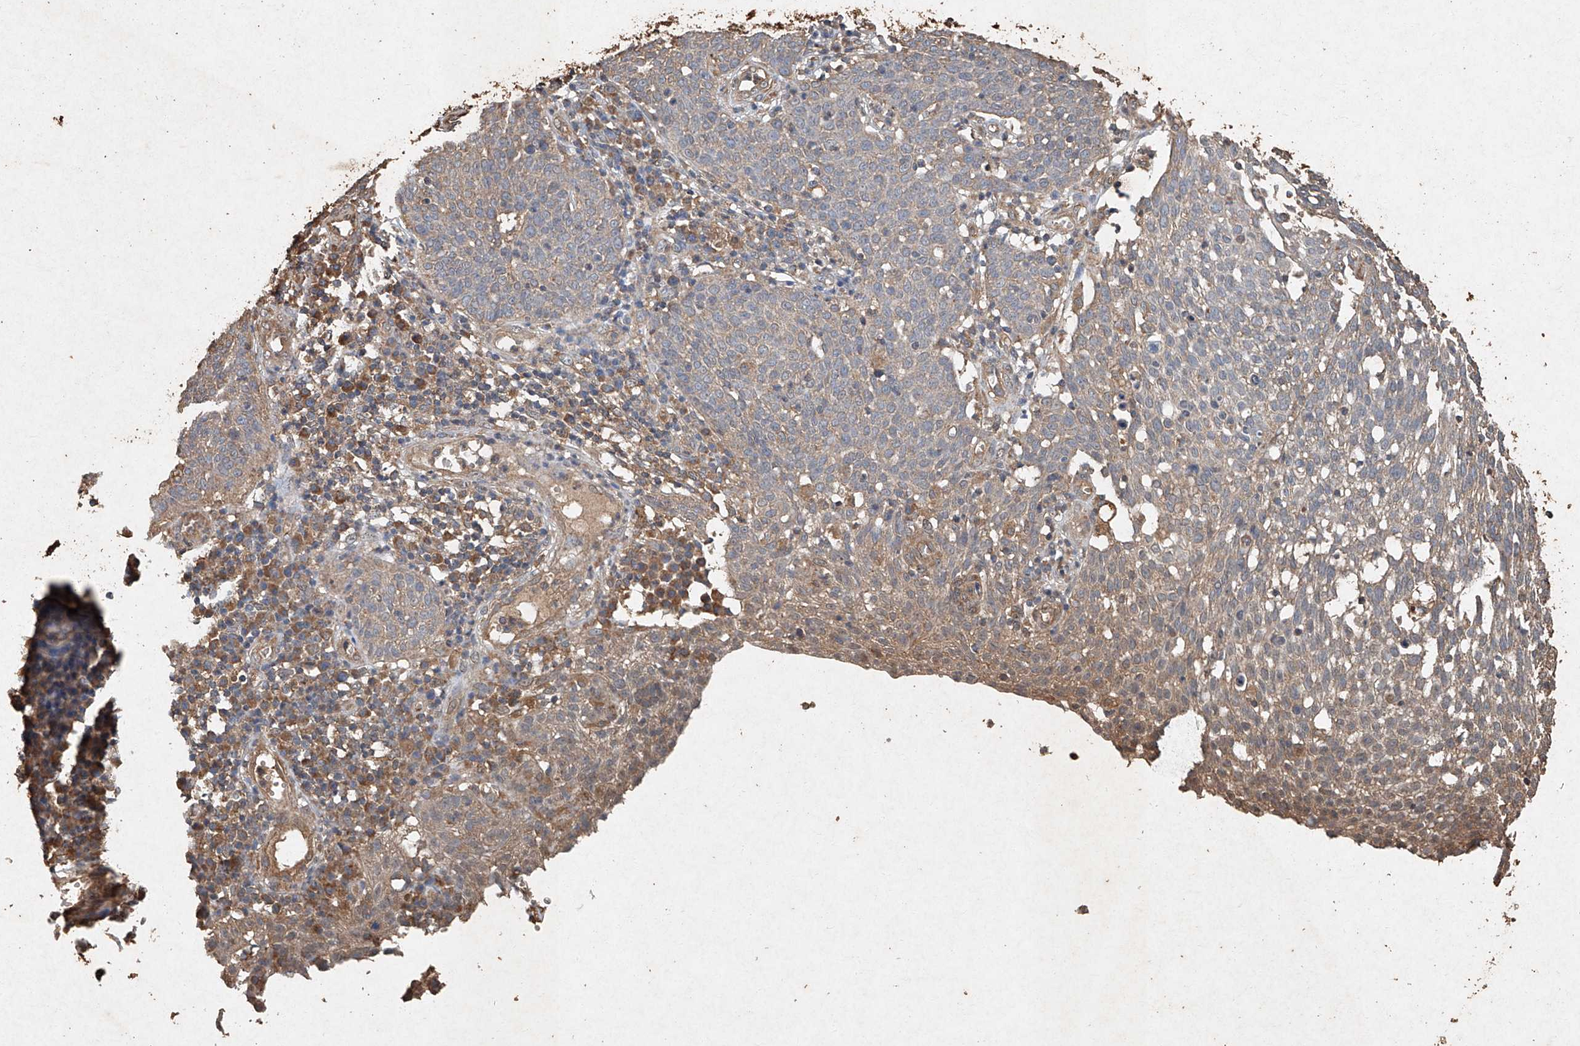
{"staining": {"intensity": "weak", "quantity": "25%-75%", "location": "cytoplasmic/membranous"}, "tissue": "cervical cancer", "cell_type": "Tumor cells", "image_type": "cancer", "snomed": [{"axis": "morphology", "description": "Squamous cell carcinoma, NOS"}, {"axis": "topography", "description": "Cervix"}], "caption": "Immunohistochemical staining of cervical squamous cell carcinoma exhibits weak cytoplasmic/membranous protein staining in about 25%-75% of tumor cells.", "gene": "STK3", "patient": {"sex": "female", "age": 34}}